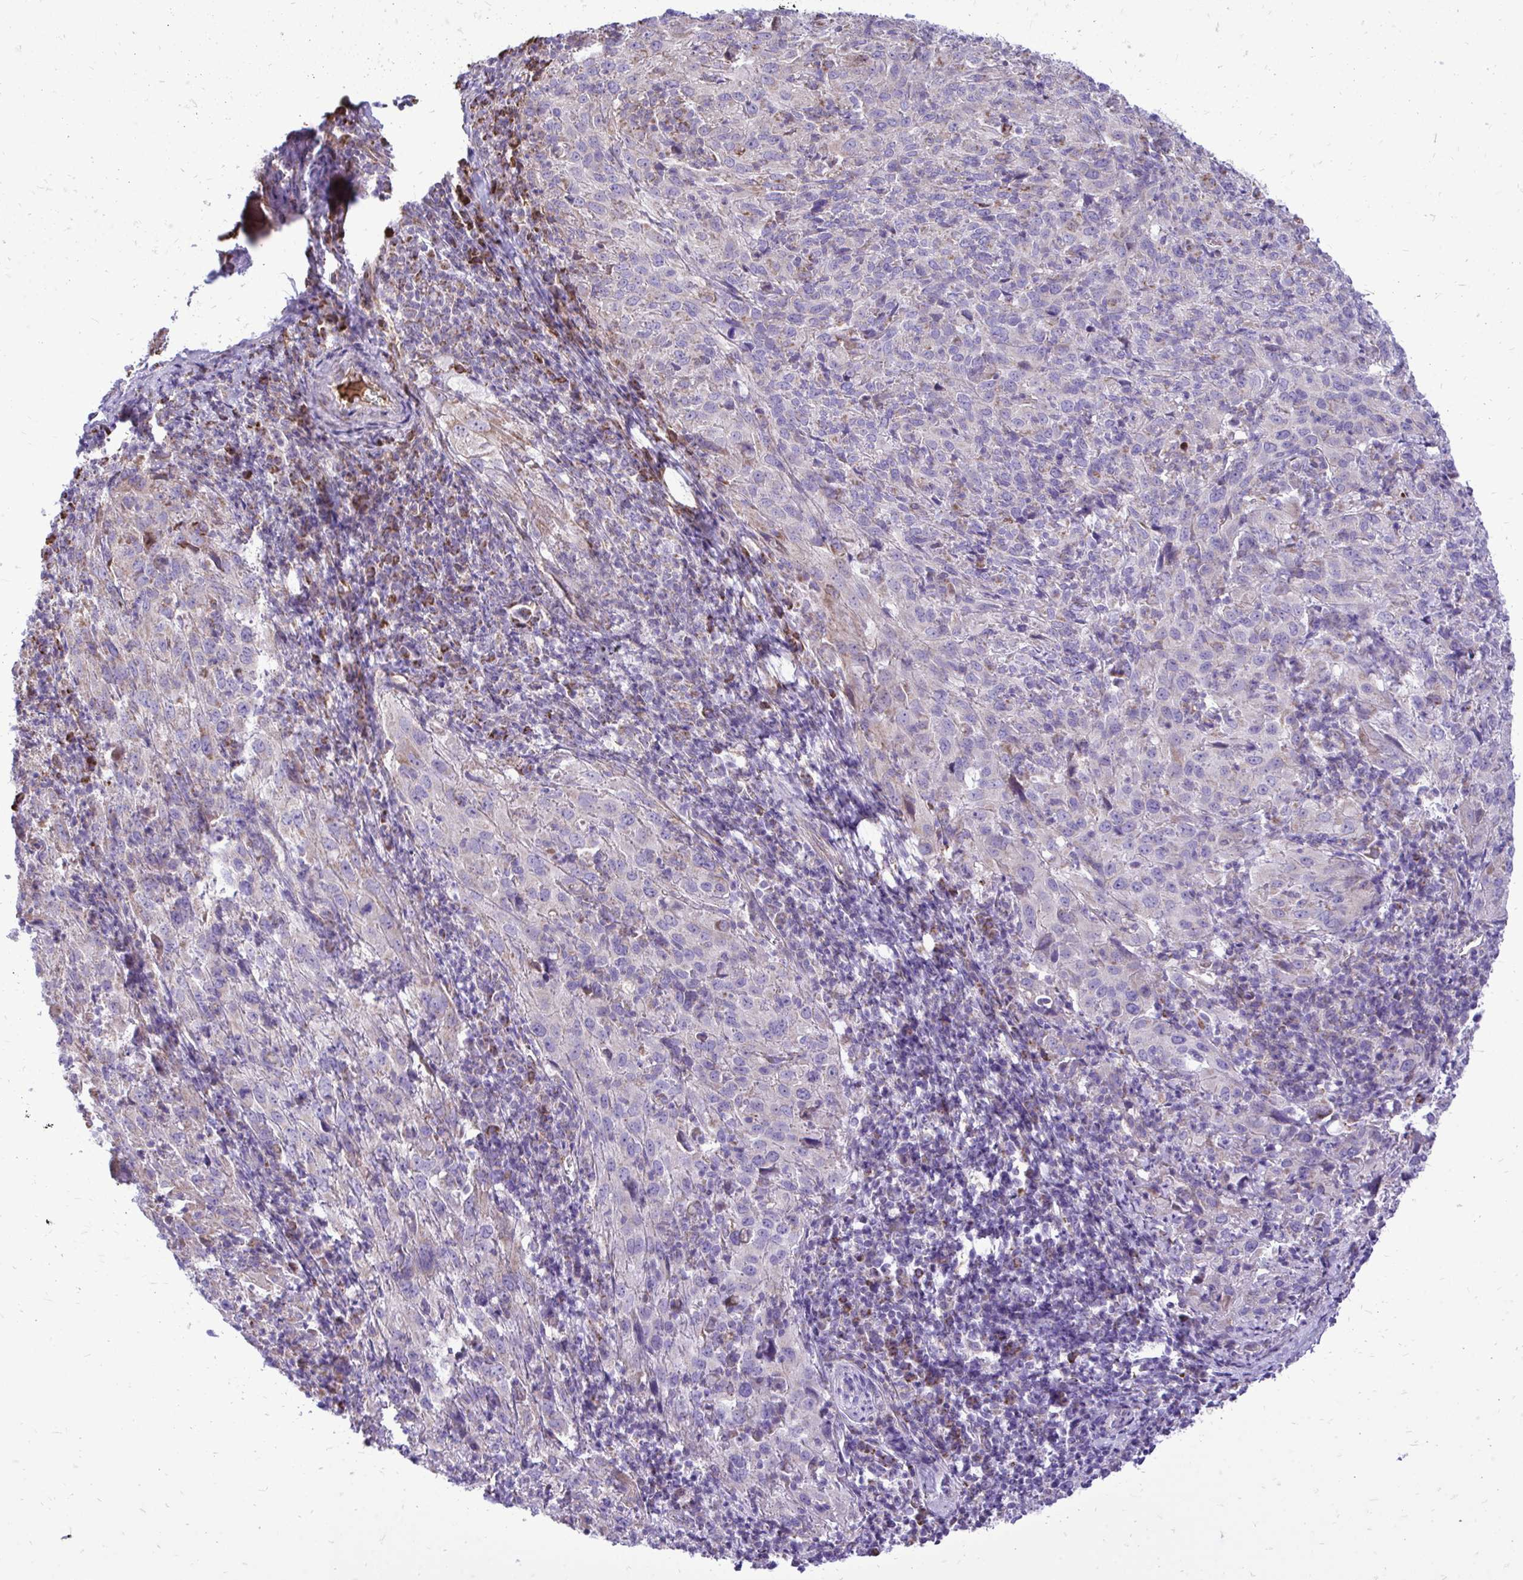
{"staining": {"intensity": "weak", "quantity": "<25%", "location": "cytoplasmic/membranous"}, "tissue": "cervical cancer", "cell_type": "Tumor cells", "image_type": "cancer", "snomed": [{"axis": "morphology", "description": "Squamous cell carcinoma, NOS"}, {"axis": "topography", "description": "Cervix"}], "caption": "An image of squamous cell carcinoma (cervical) stained for a protein exhibits no brown staining in tumor cells.", "gene": "ATP13A2", "patient": {"sex": "female", "age": 51}}